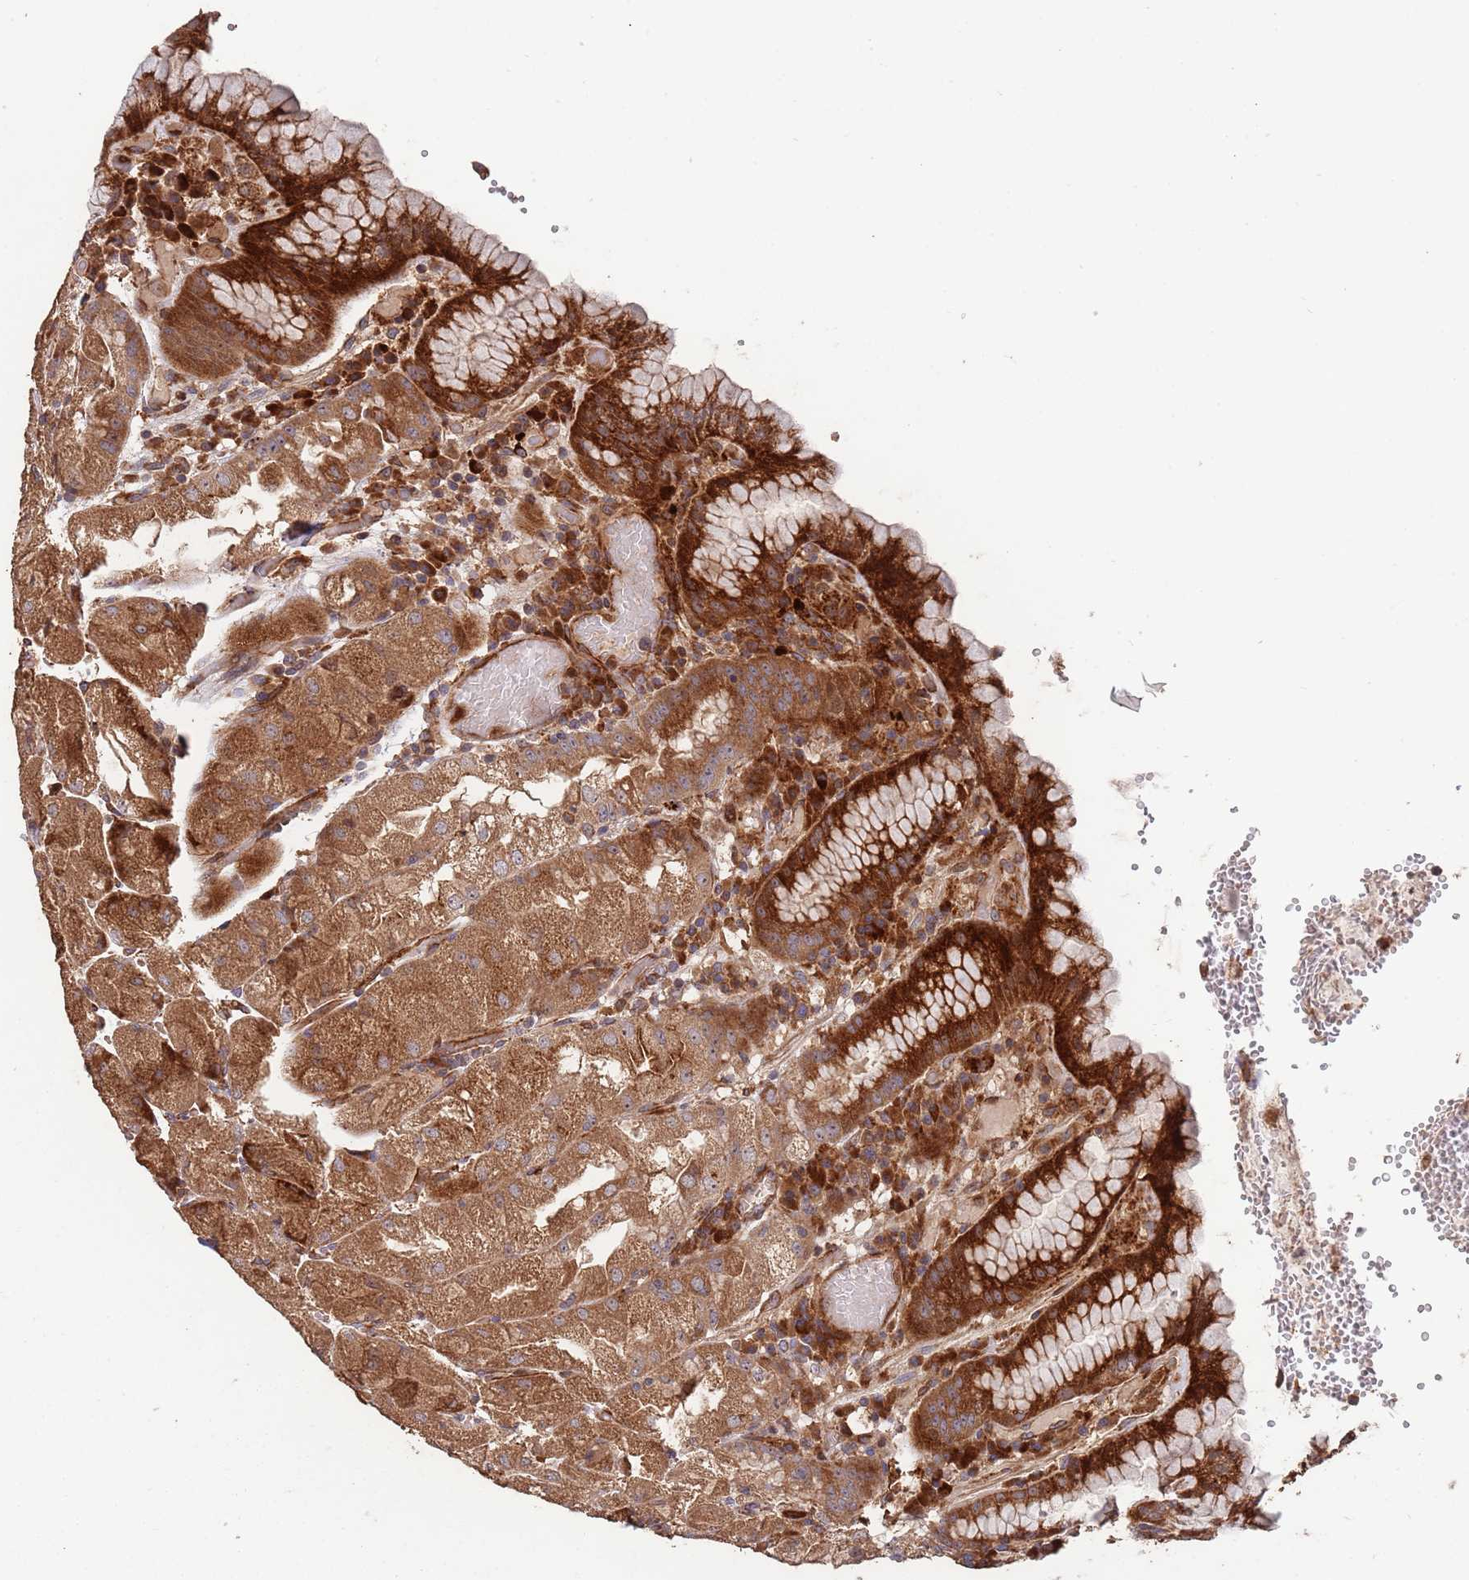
{"staining": {"intensity": "strong", "quantity": "25%-75%", "location": "cytoplasmic/membranous"}, "tissue": "stomach", "cell_type": "Glandular cells", "image_type": "normal", "snomed": [{"axis": "morphology", "description": "Normal tissue, NOS"}, {"axis": "topography", "description": "Stomach, upper"}], "caption": "A histopathology image showing strong cytoplasmic/membranous expression in approximately 25%-75% of glandular cells in benign stomach, as visualized by brown immunohistochemical staining.", "gene": "ZNF428", "patient": {"sex": "male", "age": 52}}